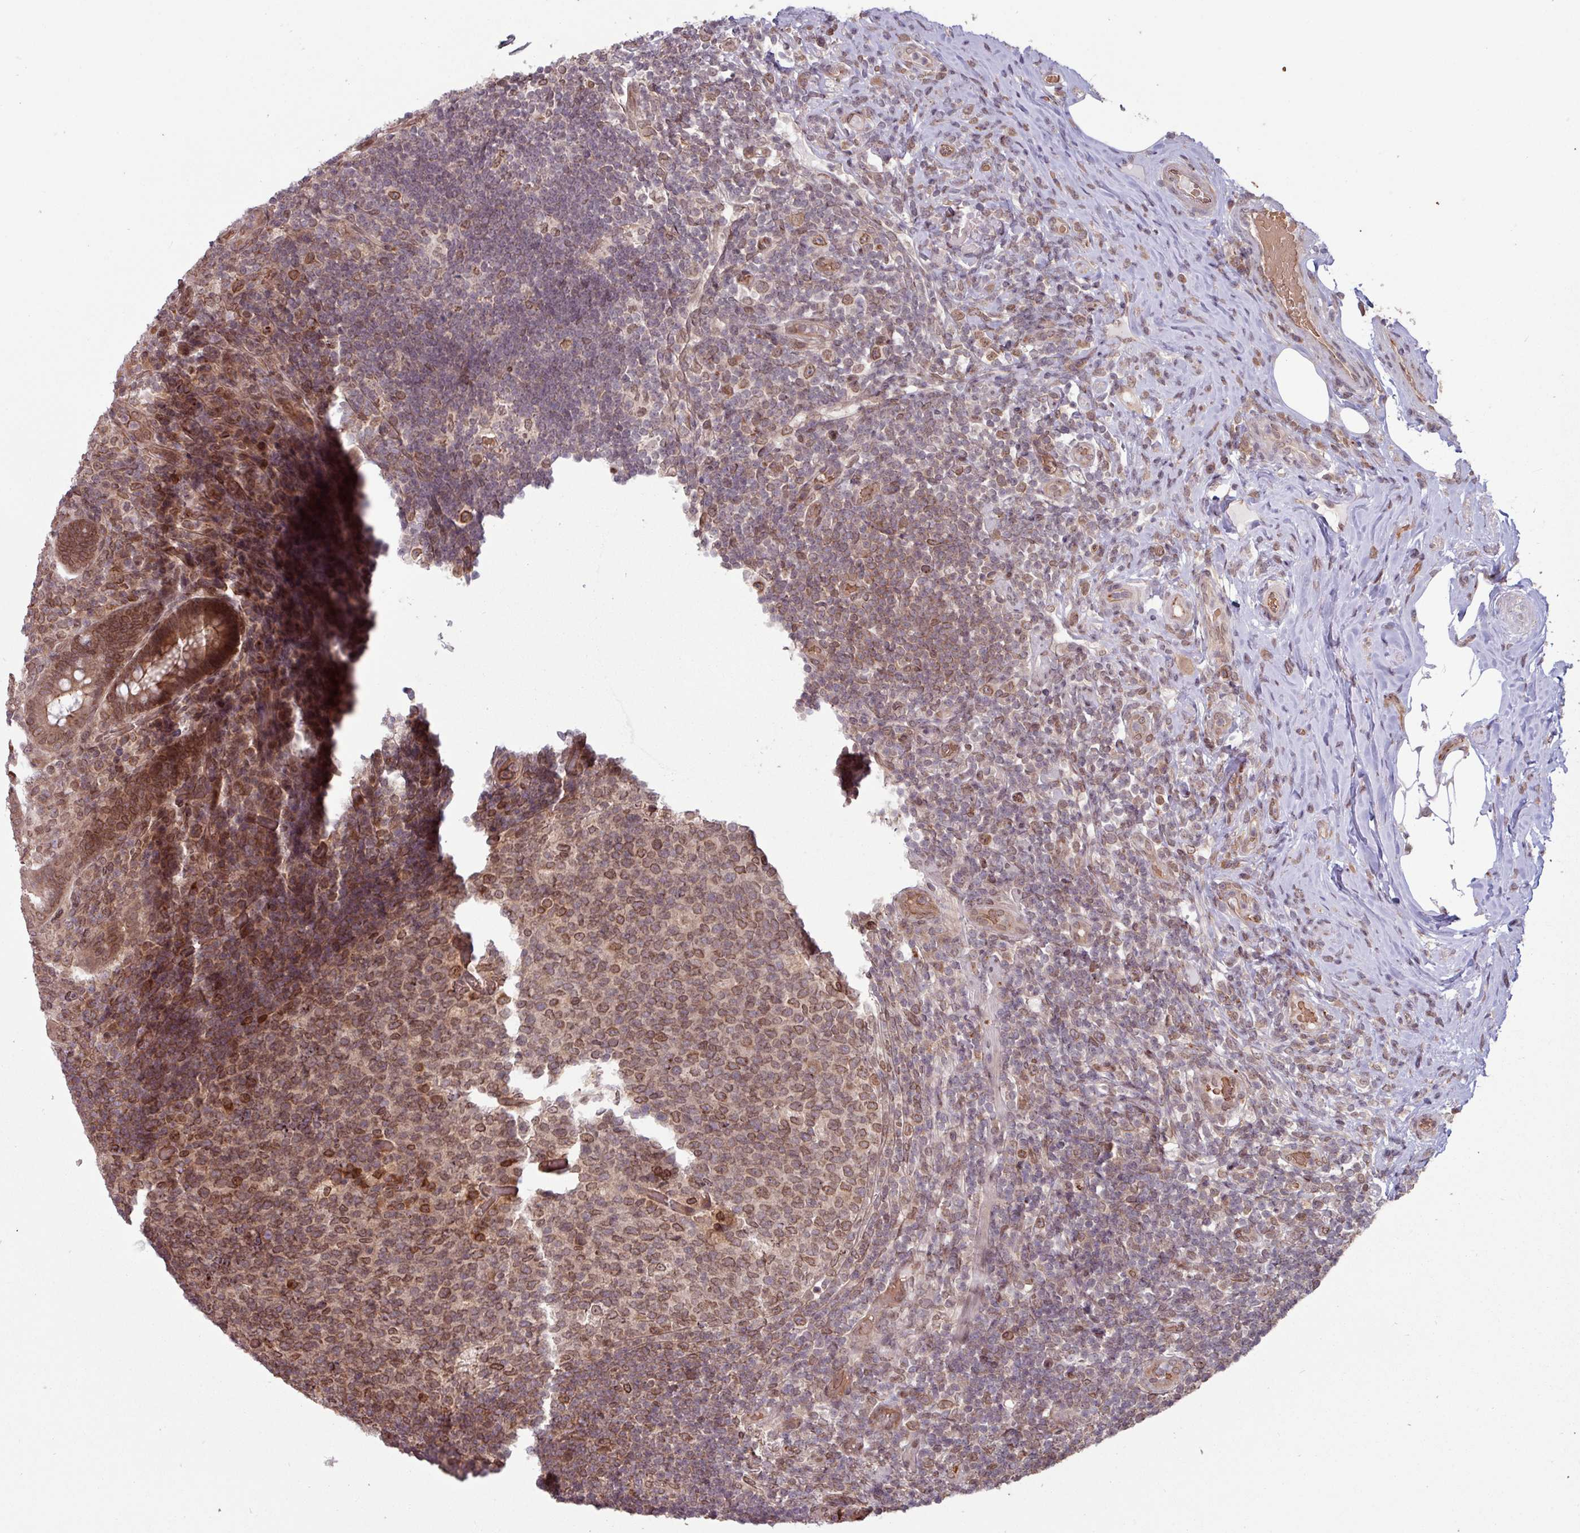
{"staining": {"intensity": "moderate", "quantity": ">75%", "location": "nuclear"}, "tissue": "appendix", "cell_type": "Glandular cells", "image_type": "normal", "snomed": [{"axis": "morphology", "description": "Normal tissue, NOS"}, {"axis": "topography", "description": "Appendix"}], "caption": "High-magnification brightfield microscopy of unremarkable appendix stained with DAB (3,3'-diaminobenzidine) (brown) and counterstained with hematoxylin (blue). glandular cells exhibit moderate nuclear expression is present in about>75% of cells. The protein is shown in brown color, while the nuclei are stained blue.", "gene": "RBM4B", "patient": {"sex": "female", "age": 43}}